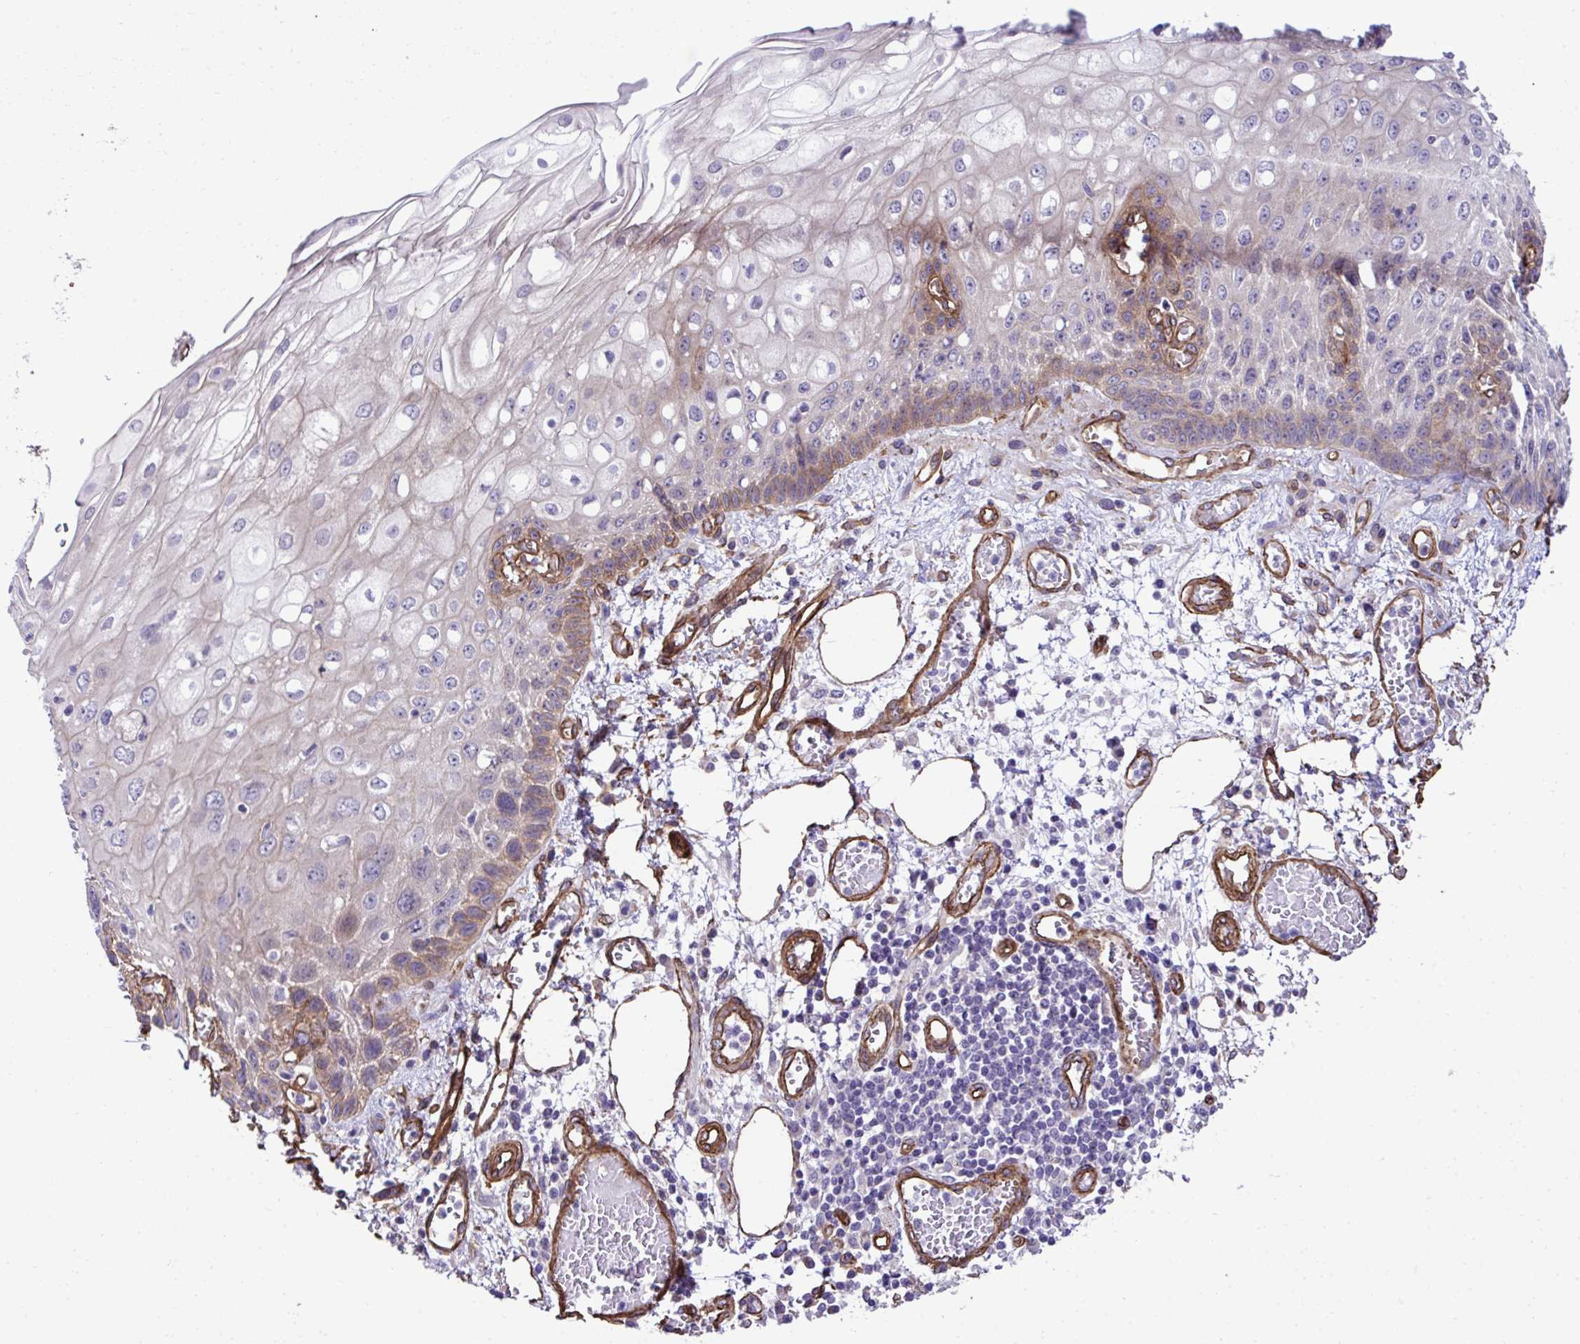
{"staining": {"intensity": "moderate", "quantity": "25%-75%", "location": "cytoplasmic/membranous"}, "tissue": "esophagus", "cell_type": "Squamous epithelial cells", "image_type": "normal", "snomed": [{"axis": "morphology", "description": "Normal tissue, NOS"}, {"axis": "morphology", "description": "Adenocarcinoma, NOS"}, {"axis": "topography", "description": "Esophagus"}], "caption": "Immunohistochemistry (DAB (3,3'-diaminobenzidine)) staining of benign esophagus displays moderate cytoplasmic/membranous protein staining in about 25%-75% of squamous epithelial cells.", "gene": "TRIM52", "patient": {"sex": "male", "age": 81}}